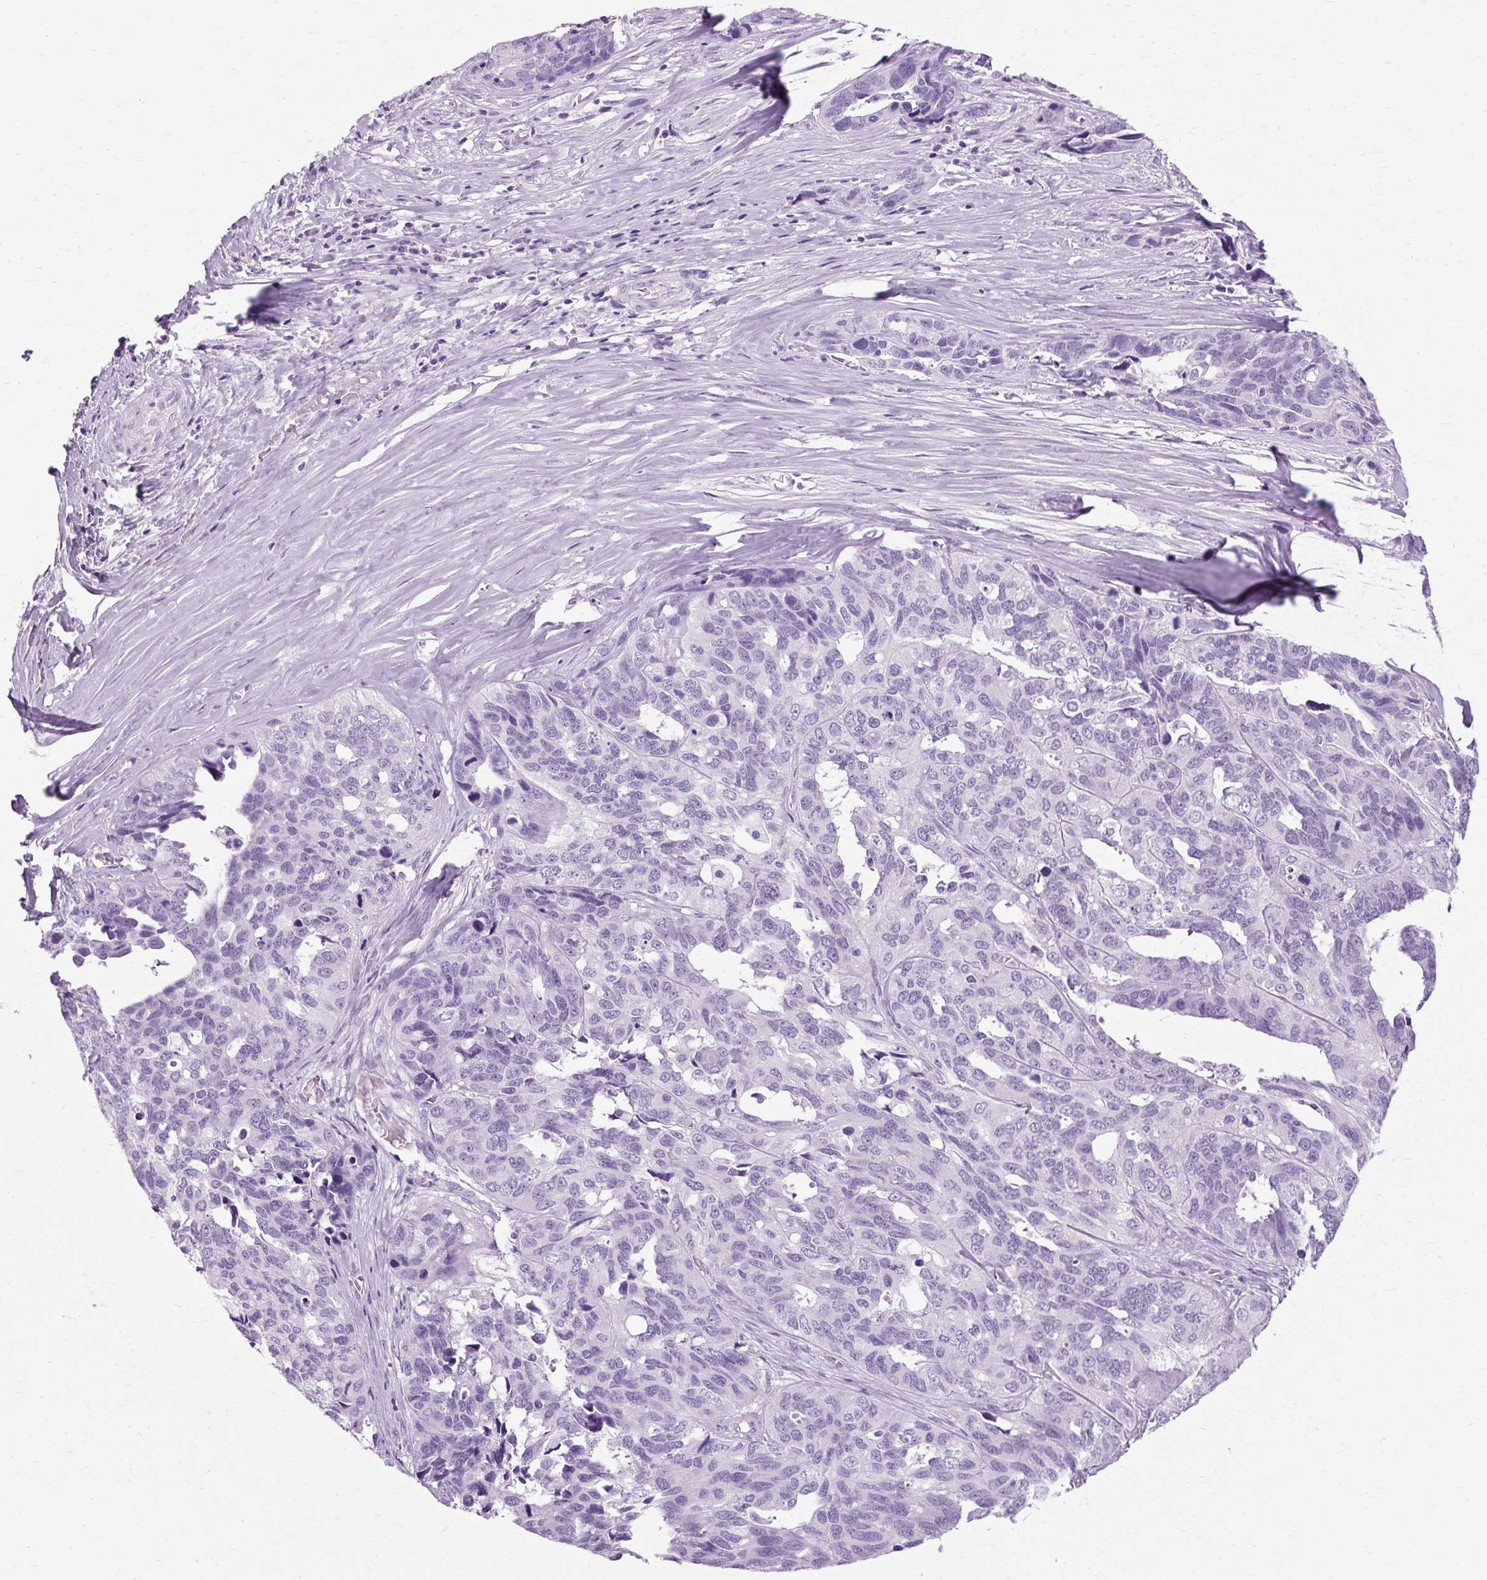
{"staining": {"intensity": "negative", "quantity": "none", "location": "none"}, "tissue": "ovarian cancer", "cell_type": "Tumor cells", "image_type": "cancer", "snomed": [{"axis": "morphology", "description": "Cystadenocarcinoma, serous, NOS"}, {"axis": "topography", "description": "Ovary"}], "caption": "Immunohistochemistry (IHC) micrograph of ovarian serous cystadenocarcinoma stained for a protein (brown), which reveals no staining in tumor cells.", "gene": "B3GNT4", "patient": {"sex": "female", "age": 64}}